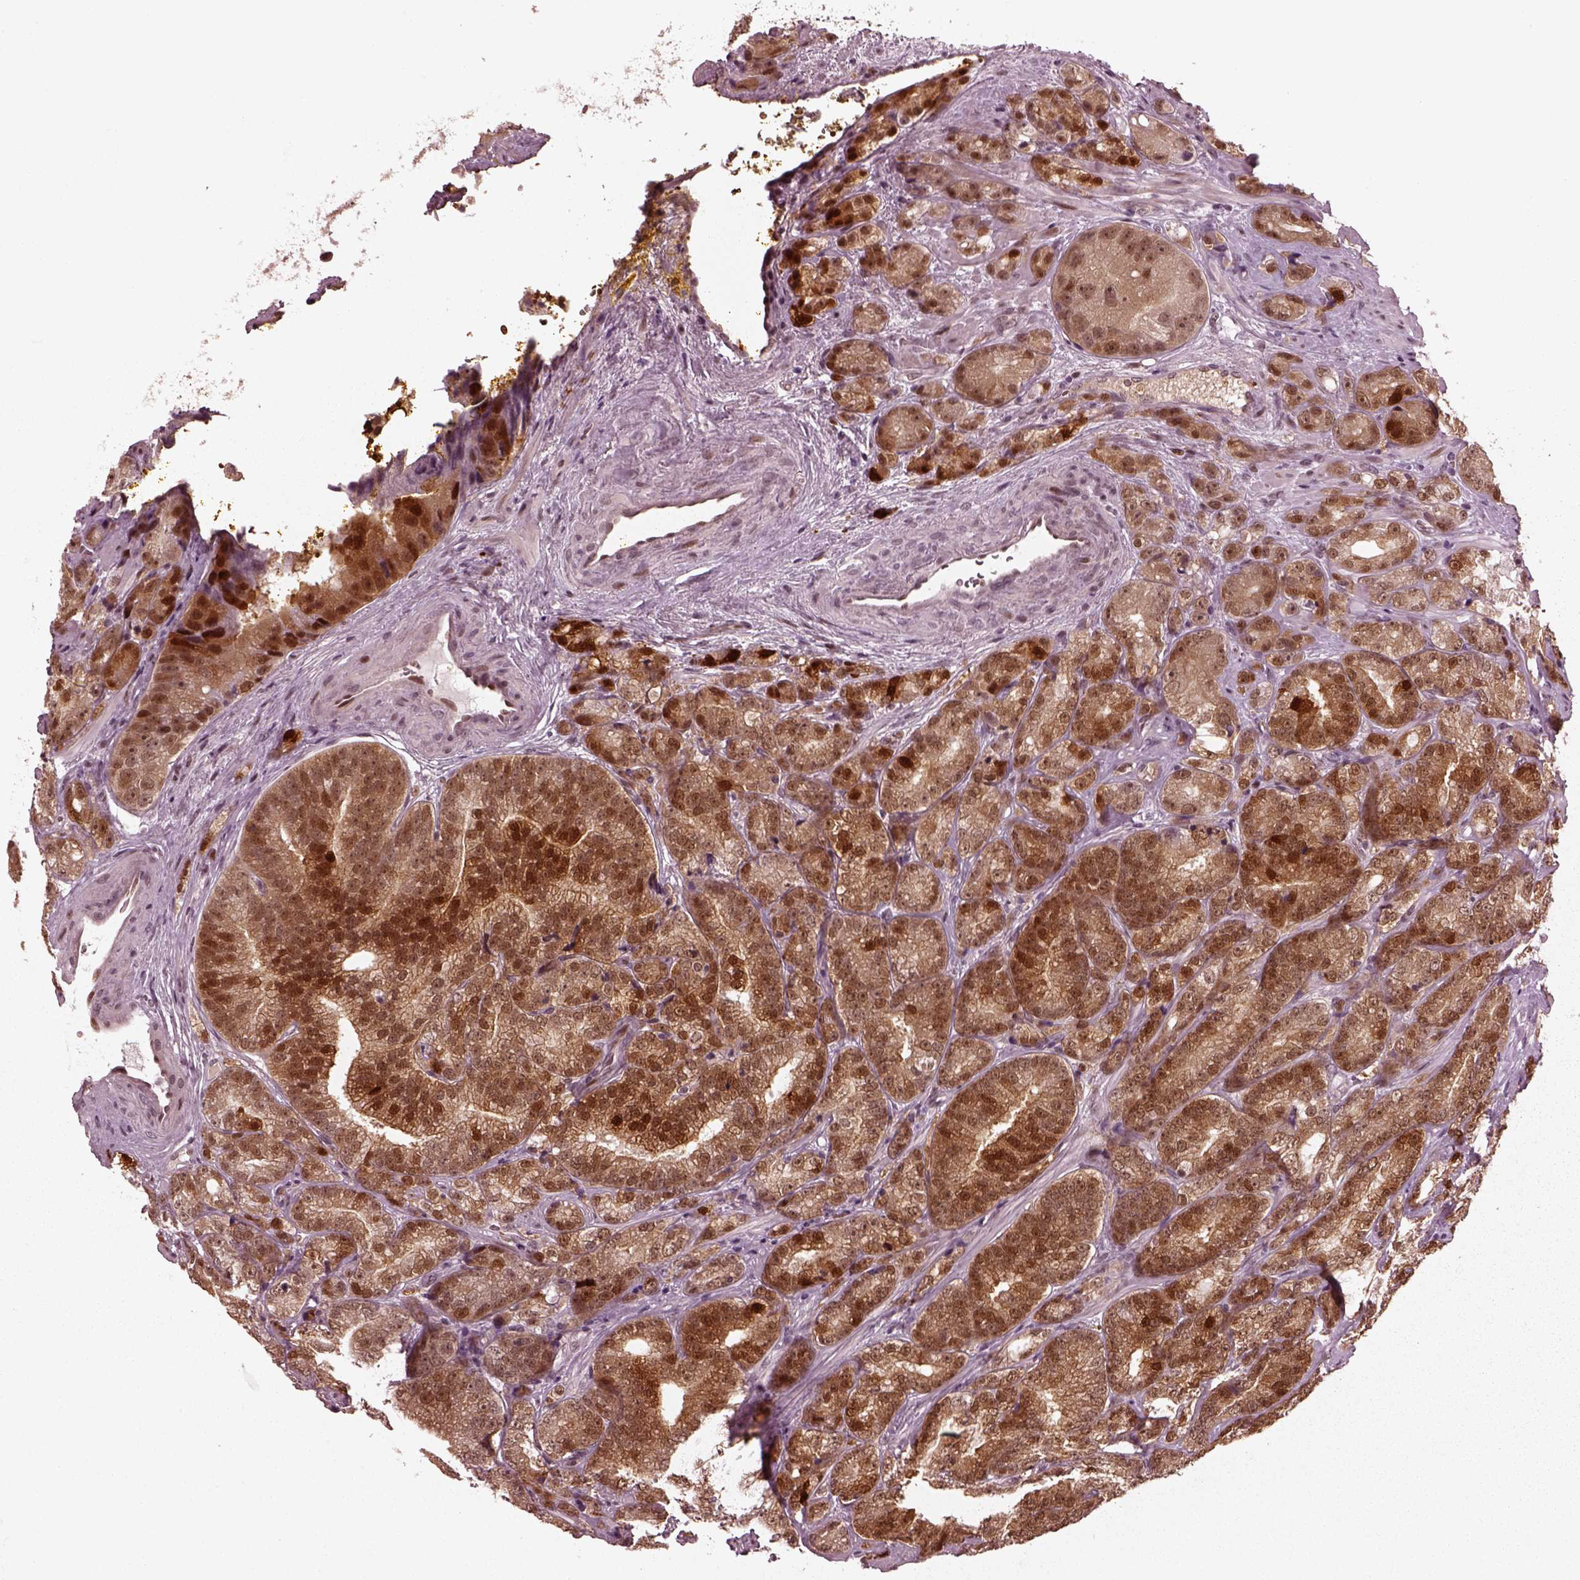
{"staining": {"intensity": "strong", "quantity": "25%-75%", "location": "cytoplasmic/membranous,nuclear"}, "tissue": "prostate cancer", "cell_type": "Tumor cells", "image_type": "cancer", "snomed": [{"axis": "morphology", "description": "Adenocarcinoma, NOS"}, {"axis": "topography", "description": "Prostate"}], "caption": "The immunohistochemical stain shows strong cytoplasmic/membranous and nuclear positivity in tumor cells of prostate cancer (adenocarcinoma) tissue.", "gene": "TRIB3", "patient": {"sex": "male", "age": 63}}